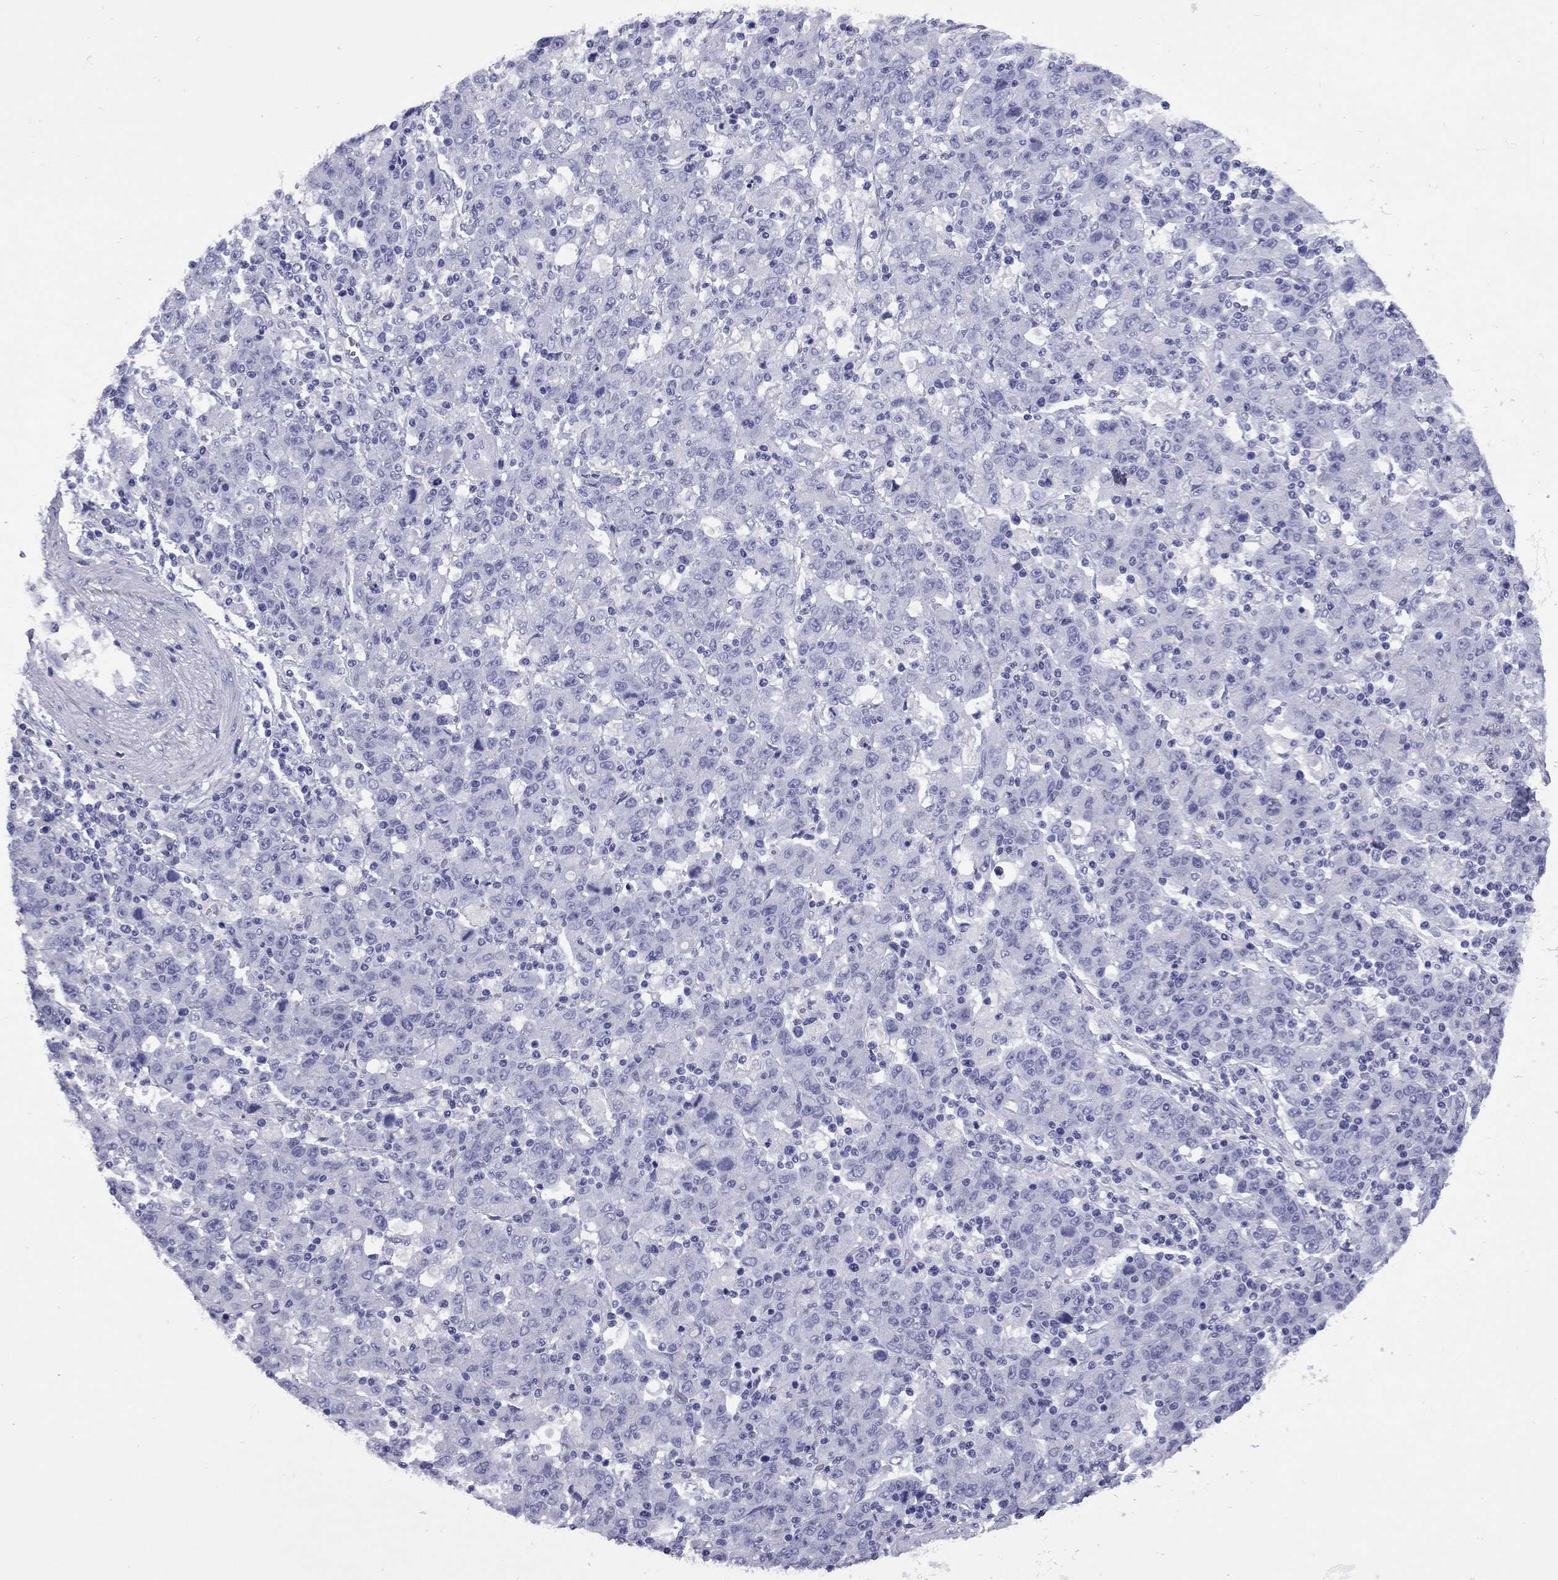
{"staining": {"intensity": "negative", "quantity": "none", "location": "none"}, "tissue": "stomach cancer", "cell_type": "Tumor cells", "image_type": "cancer", "snomed": [{"axis": "morphology", "description": "Adenocarcinoma, NOS"}, {"axis": "topography", "description": "Stomach, upper"}], "caption": "Tumor cells are negative for protein expression in human stomach cancer (adenocarcinoma).", "gene": "EPPIN", "patient": {"sex": "male", "age": 69}}